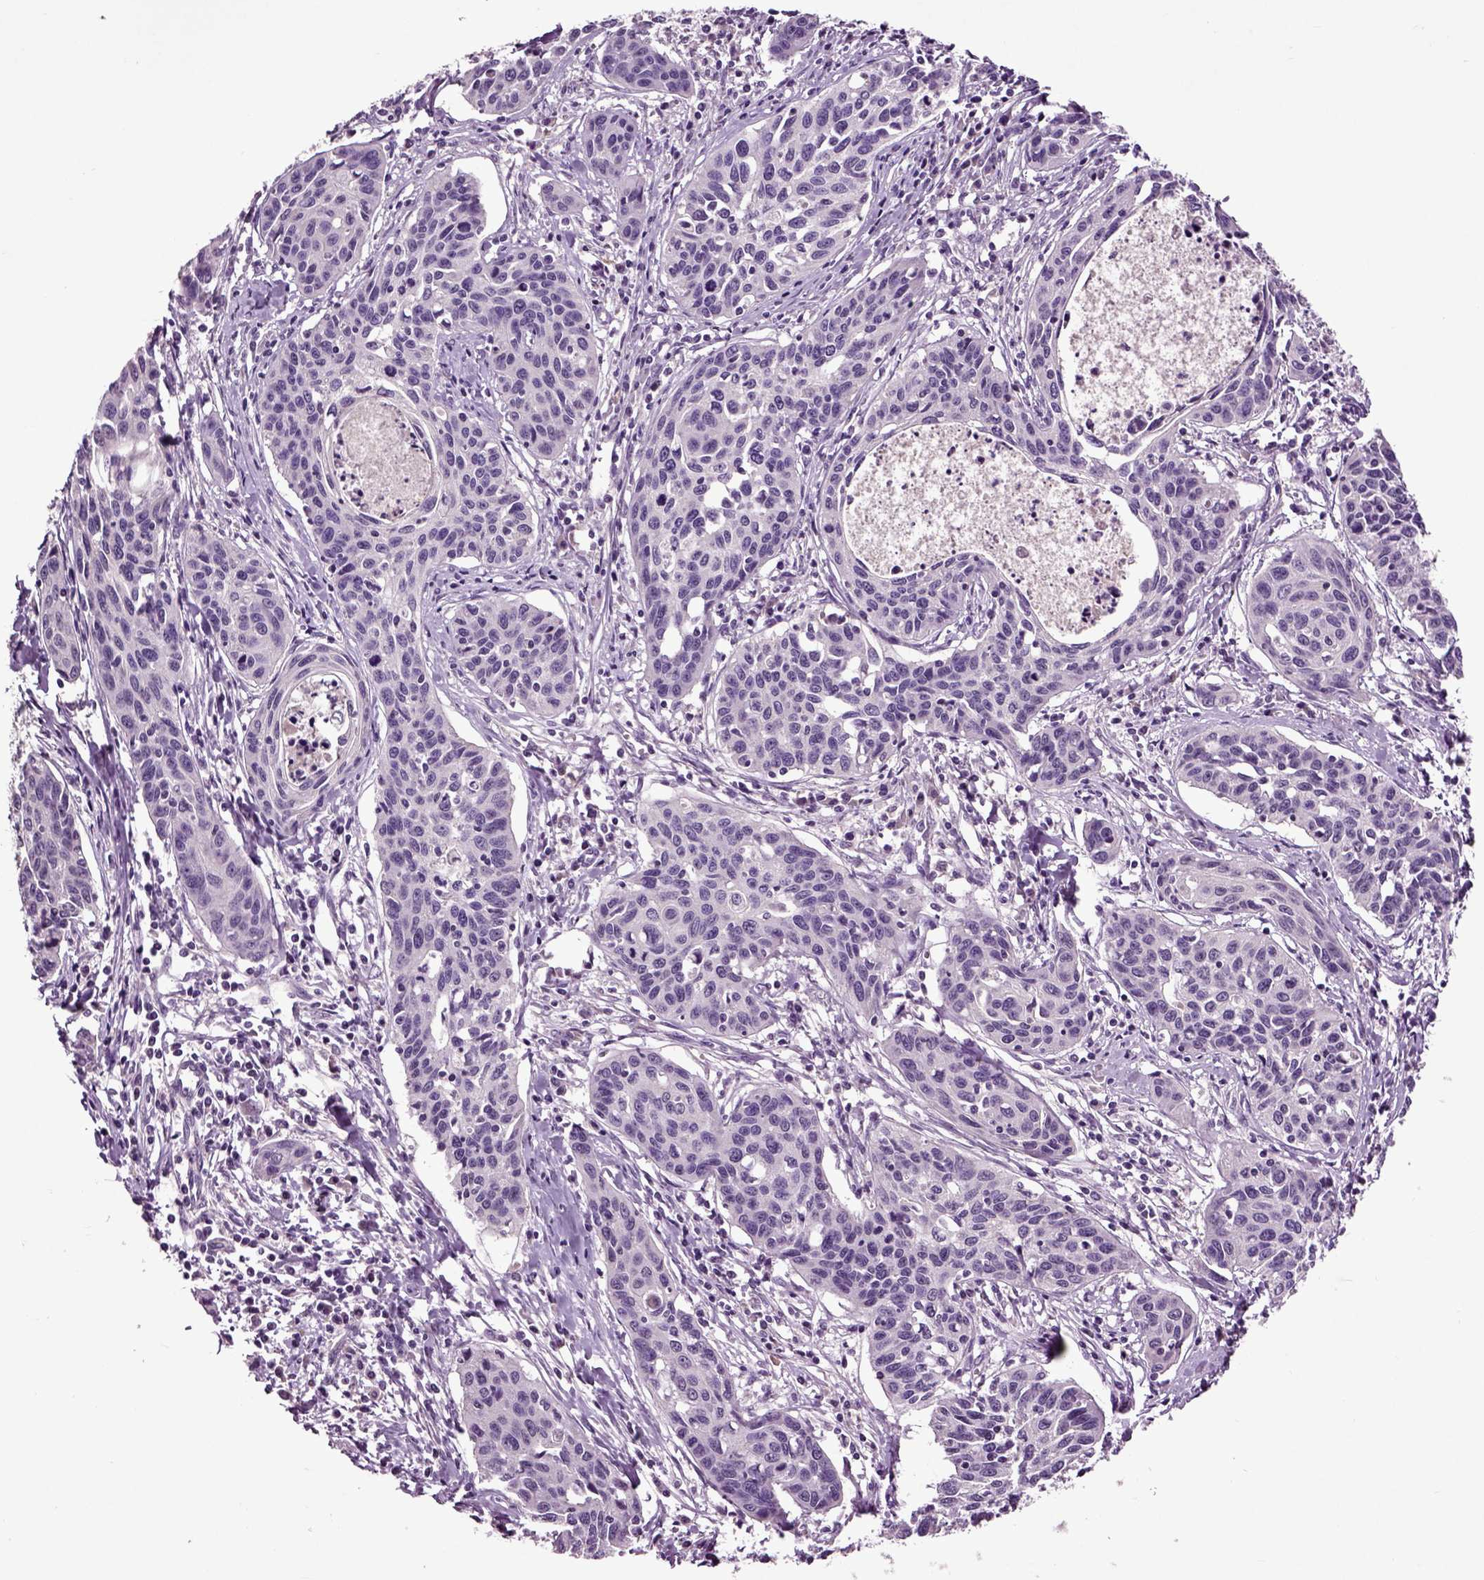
{"staining": {"intensity": "negative", "quantity": "none", "location": "none"}, "tissue": "cervical cancer", "cell_type": "Tumor cells", "image_type": "cancer", "snomed": [{"axis": "morphology", "description": "Squamous cell carcinoma, NOS"}, {"axis": "topography", "description": "Cervix"}], "caption": "Tumor cells are negative for protein expression in human squamous cell carcinoma (cervical). Nuclei are stained in blue.", "gene": "CRHR1", "patient": {"sex": "female", "age": 31}}